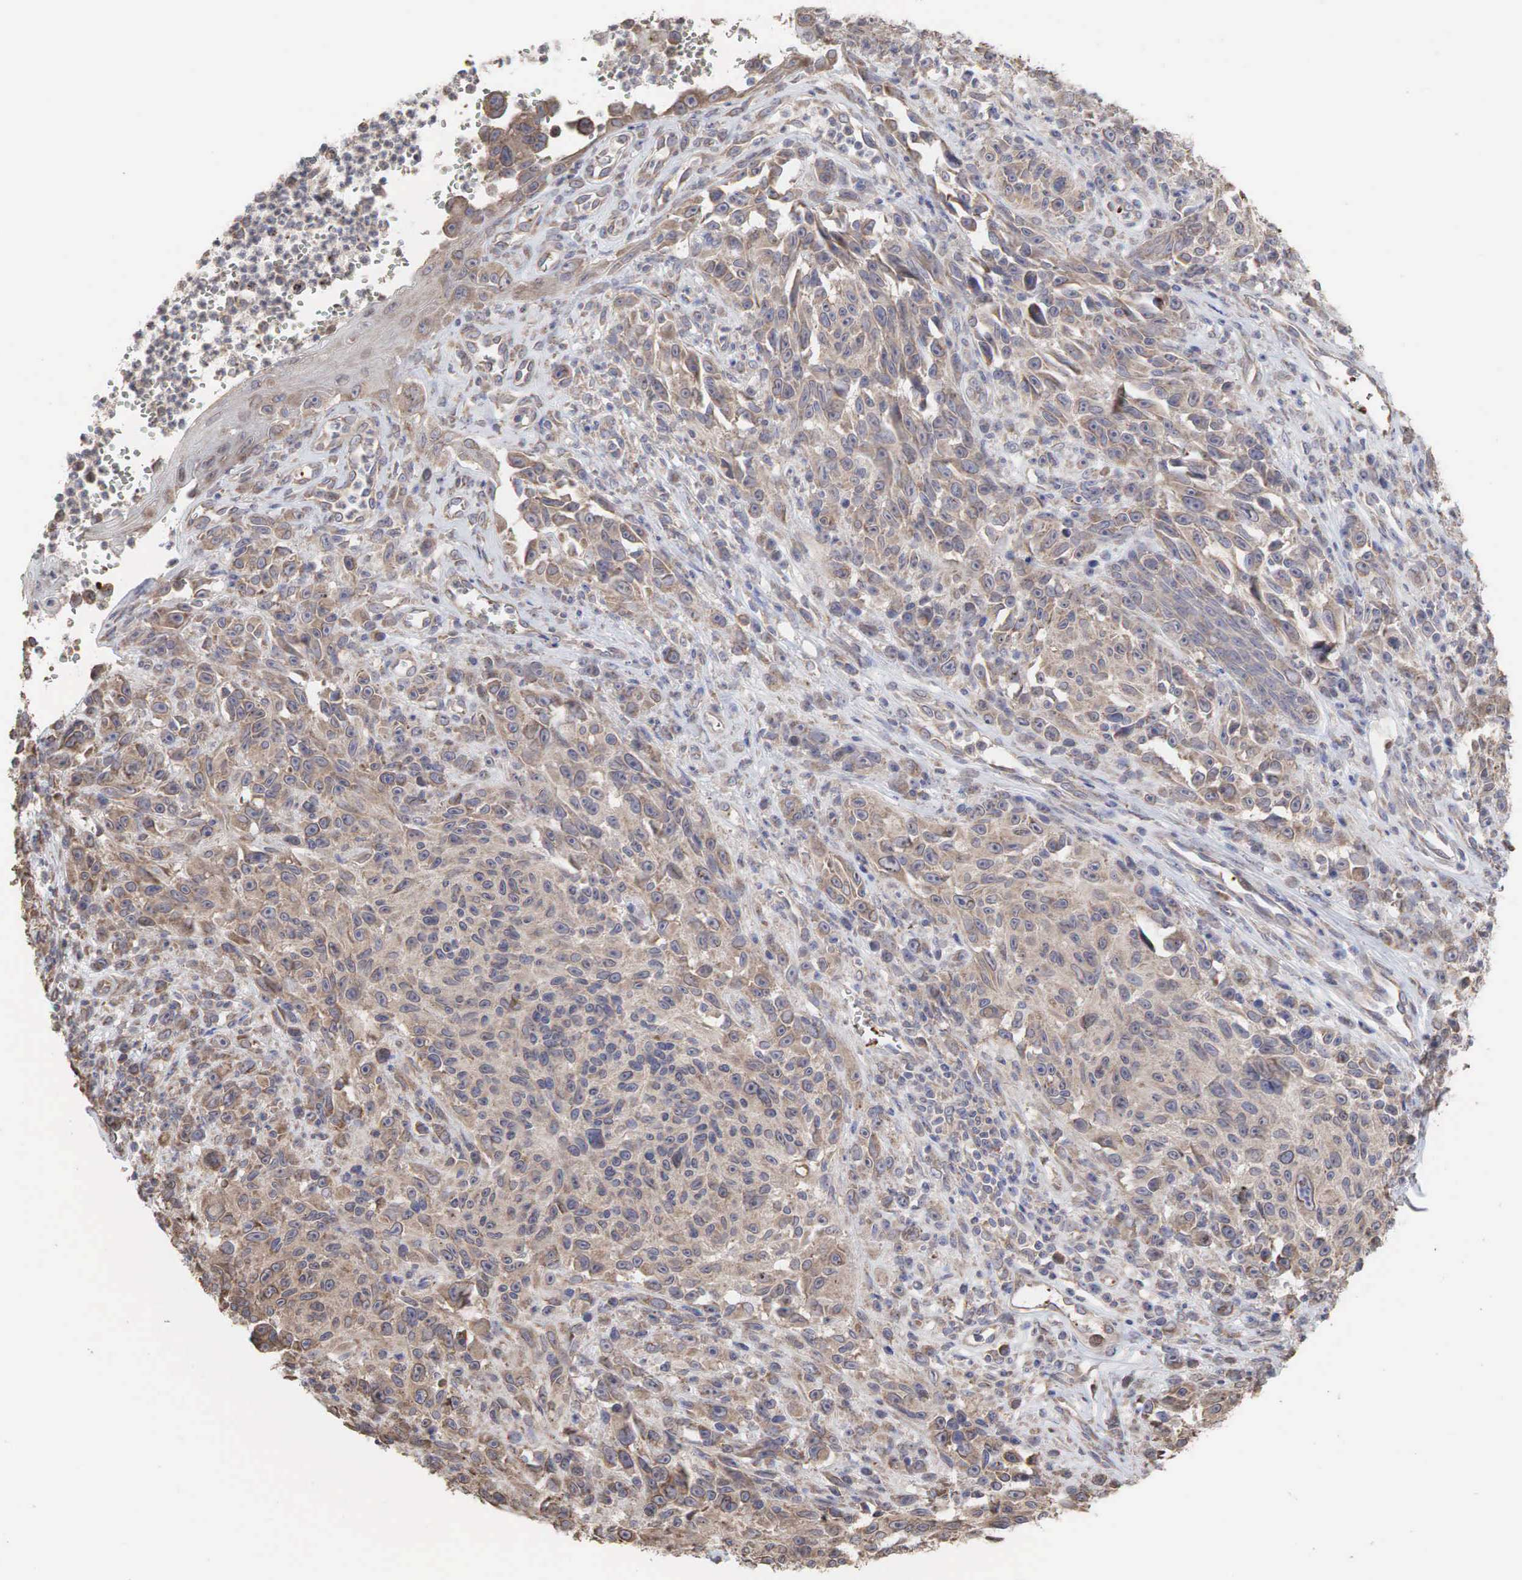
{"staining": {"intensity": "weak", "quantity": ">75%", "location": "cytoplasmic/membranous"}, "tissue": "melanoma", "cell_type": "Tumor cells", "image_type": "cancer", "snomed": [{"axis": "morphology", "description": "Malignant melanoma, NOS"}, {"axis": "topography", "description": "Skin"}], "caption": "A histopathology image of human melanoma stained for a protein demonstrates weak cytoplasmic/membranous brown staining in tumor cells. Immunohistochemistry (ihc) stains the protein in brown and the nuclei are stained blue.", "gene": "PABPC5", "patient": {"sex": "female", "age": 82}}